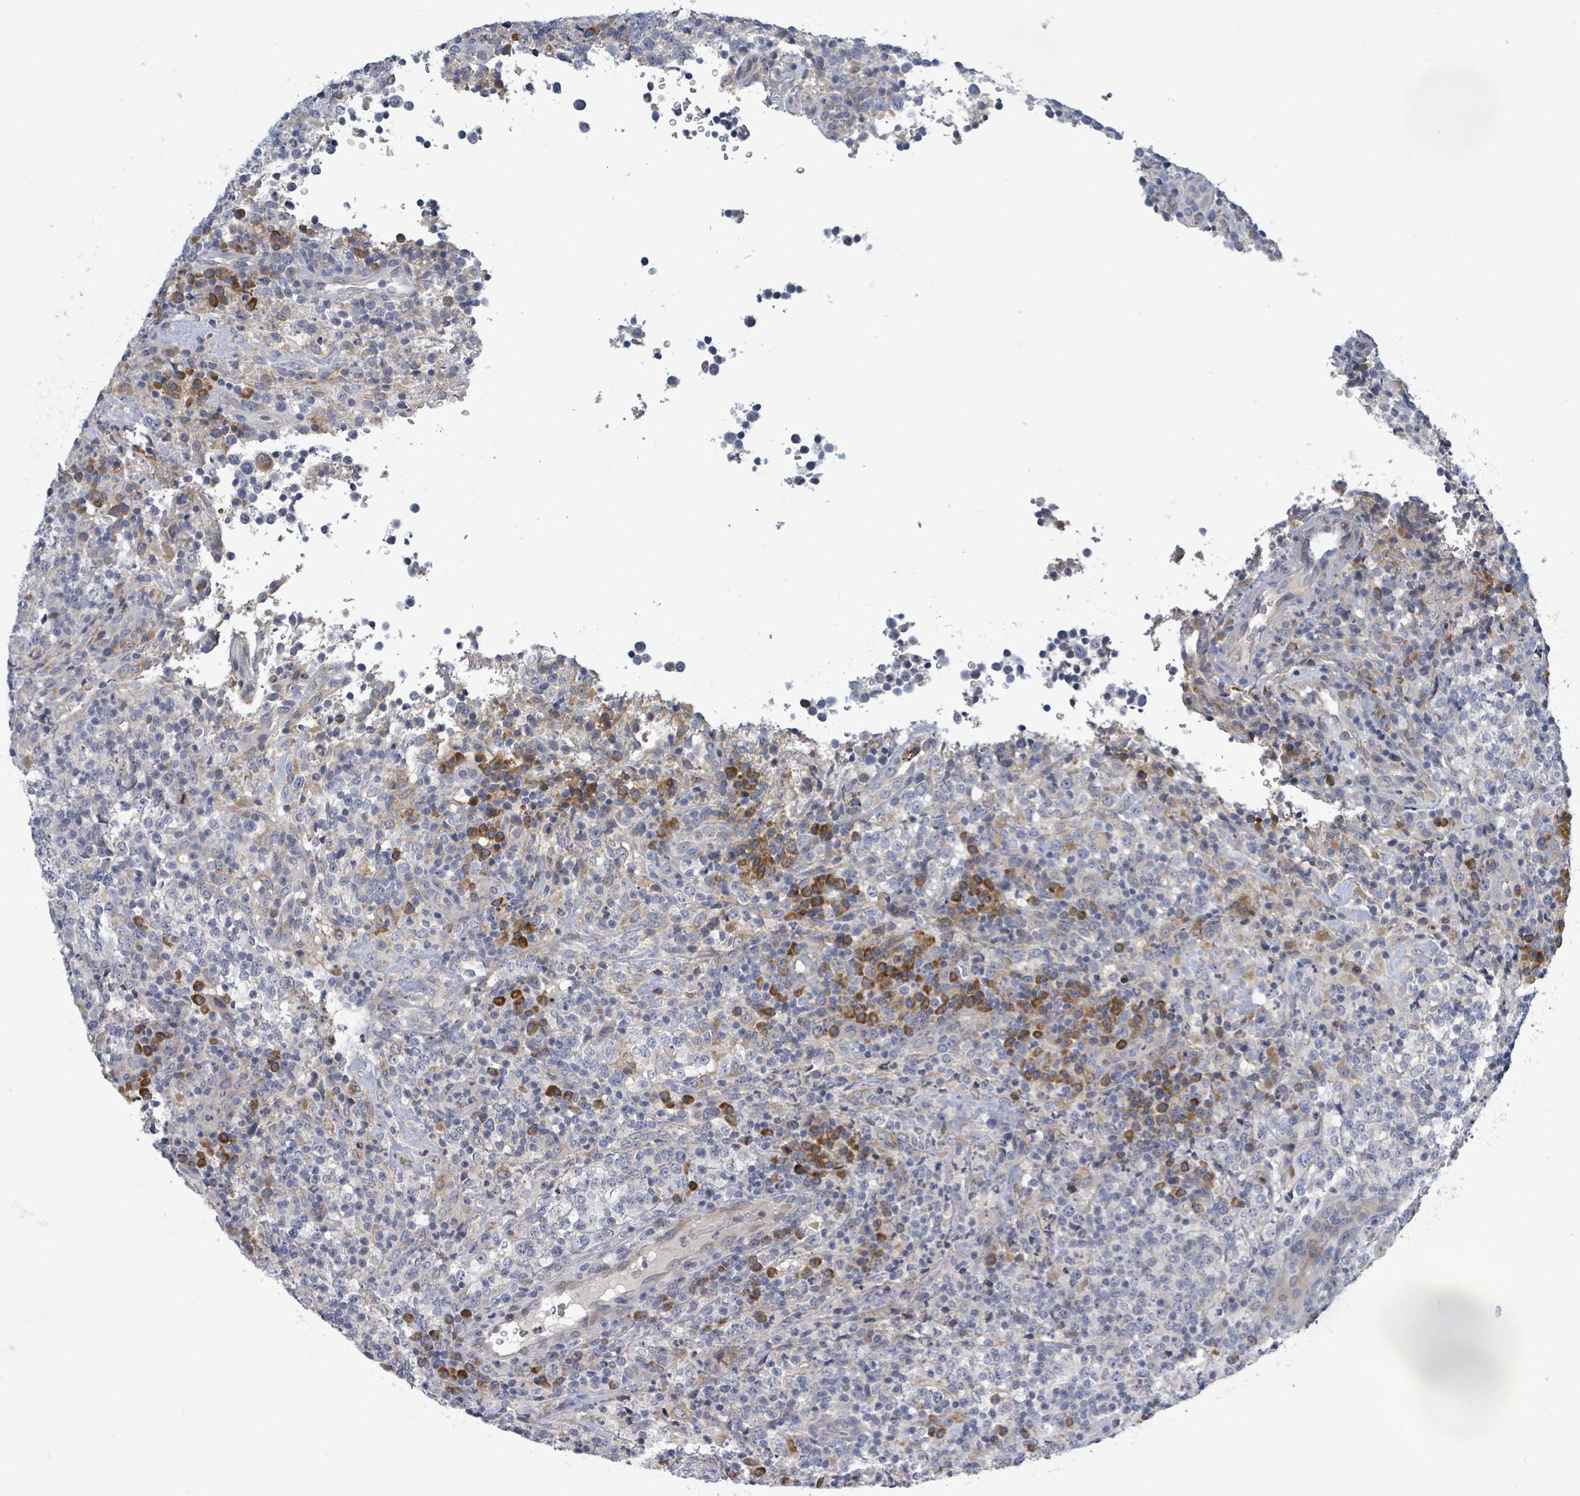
{"staining": {"intensity": "negative", "quantity": "none", "location": "none"}, "tissue": "lymphoma", "cell_type": "Tumor cells", "image_type": "cancer", "snomed": [{"axis": "morphology", "description": "Malignant lymphoma, non-Hodgkin's type, High grade"}, {"axis": "topography", "description": "Lymph node"}], "caption": "An image of lymphoma stained for a protein reveals no brown staining in tumor cells.", "gene": "ATP13A1", "patient": {"sex": "male", "age": 54}}